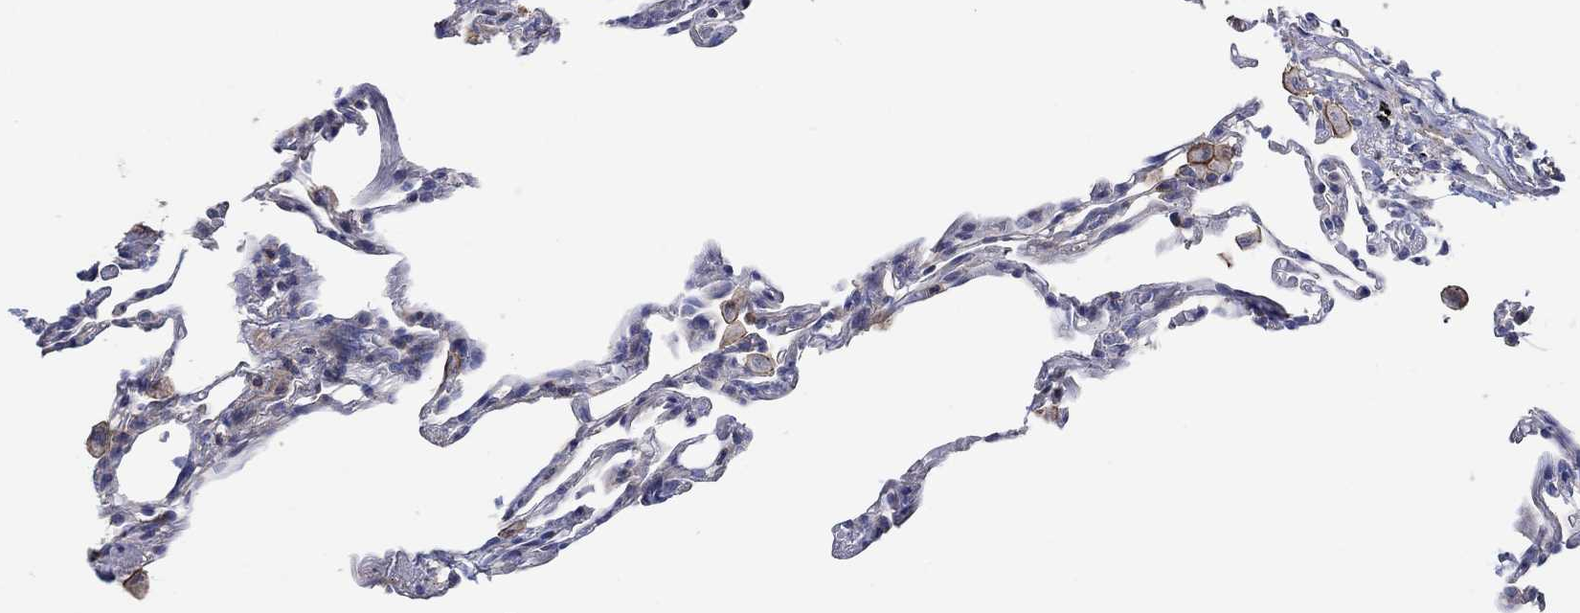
{"staining": {"intensity": "negative", "quantity": "none", "location": "none"}, "tissue": "lung", "cell_type": "Alveolar cells", "image_type": "normal", "snomed": [{"axis": "morphology", "description": "Normal tissue, NOS"}, {"axis": "topography", "description": "Lung"}], "caption": "This histopathology image is of normal lung stained with IHC to label a protein in brown with the nuclei are counter-stained blue. There is no staining in alveolar cells.", "gene": "TNFAIP8L3", "patient": {"sex": "female", "age": 57}}